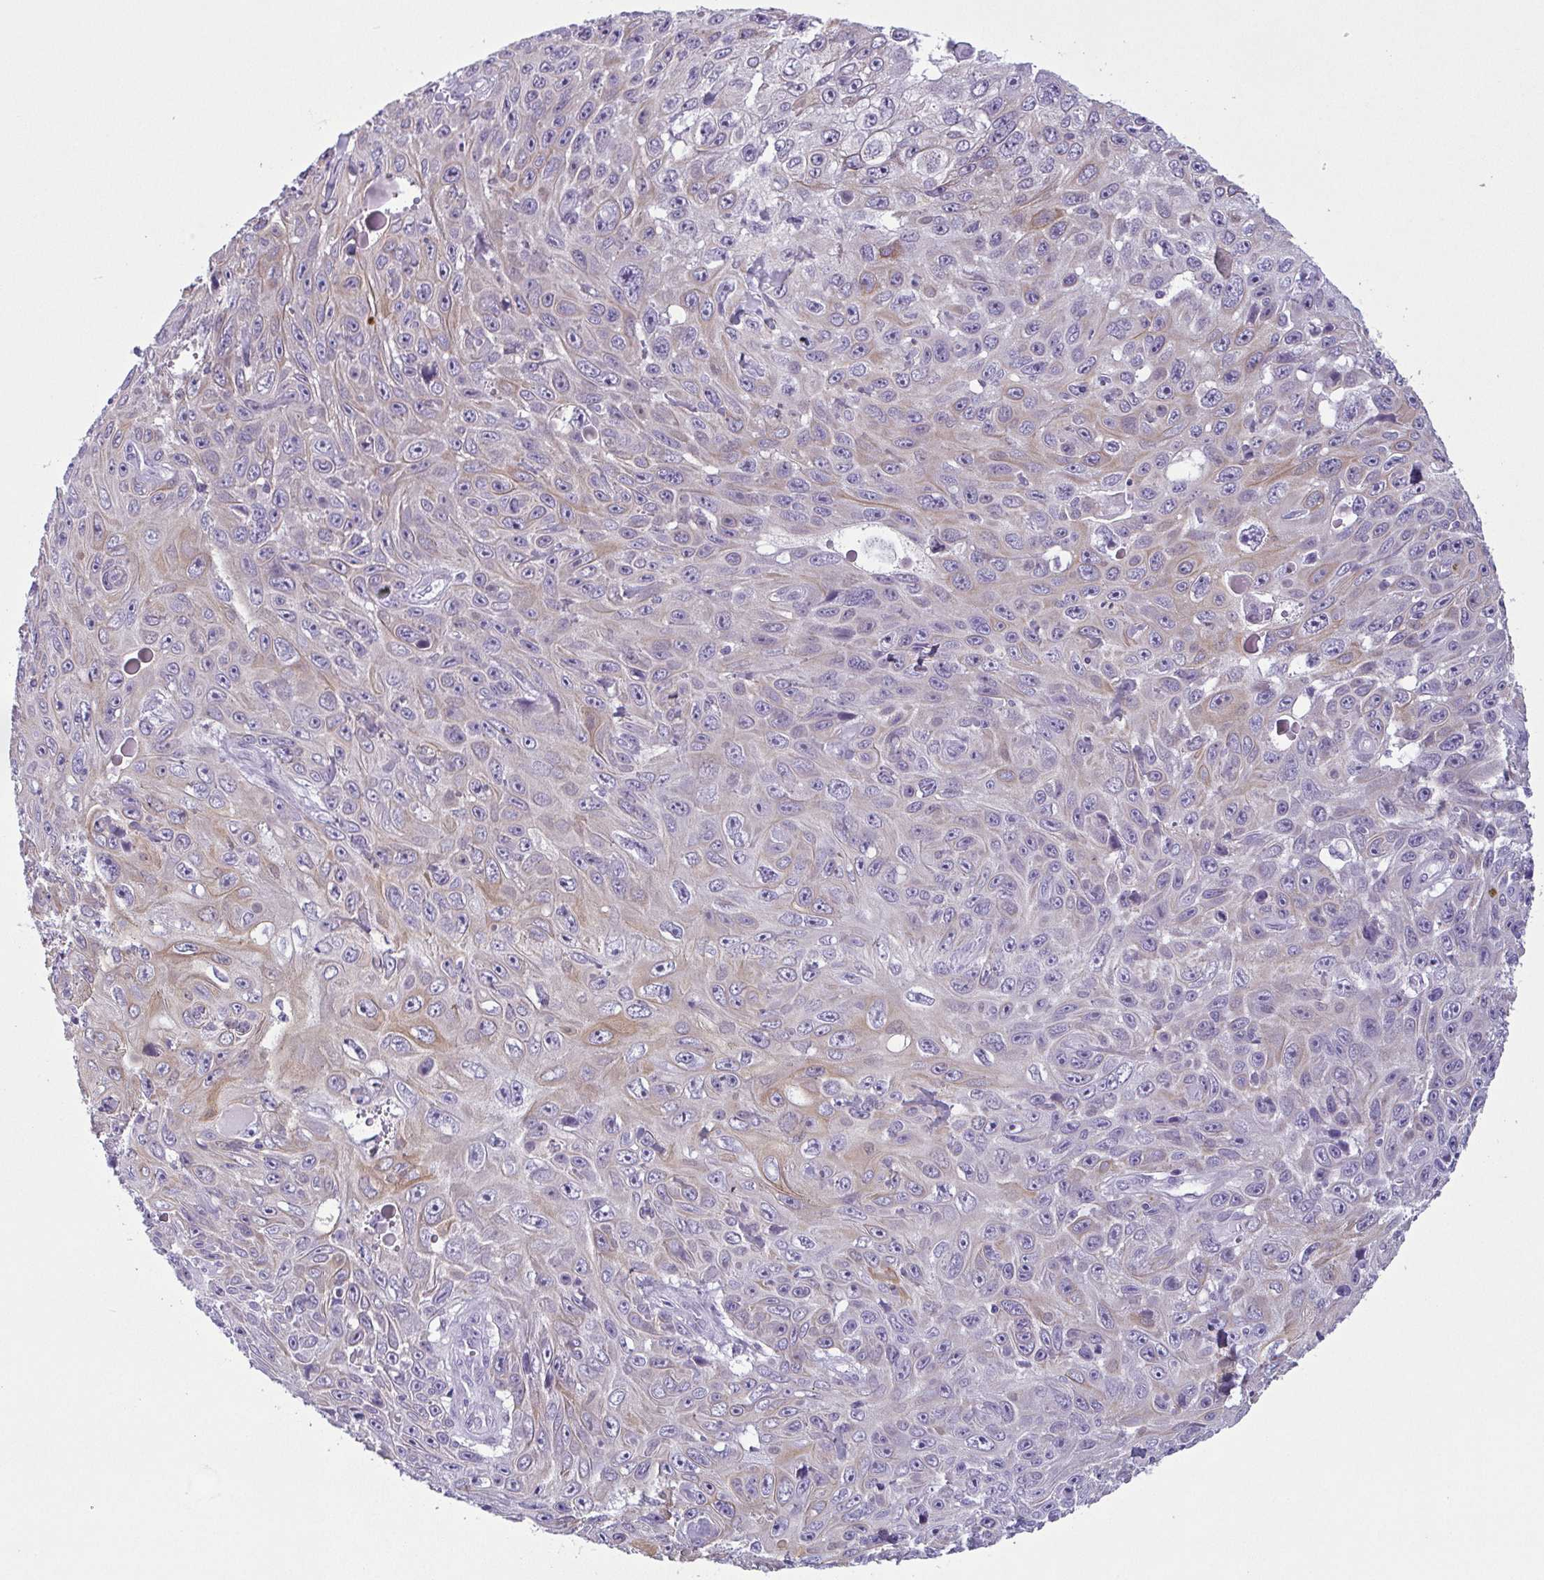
{"staining": {"intensity": "weak", "quantity": "<25%", "location": "cytoplasmic/membranous"}, "tissue": "skin cancer", "cell_type": "Tumor cells", "image_type": "cancer", "snomed": [{"axis": "morphology", "description": "Squamous cell carcinoma, NOS"}, {"axis": "topography", "description": "Skin"}], "caption": "DAB immunohistochemical staining of skin squamous cell carcinoma shows no significant positivity in tumor cells.", "gene": "KRT78", "patient": {"sex": "male", "age": 82}}